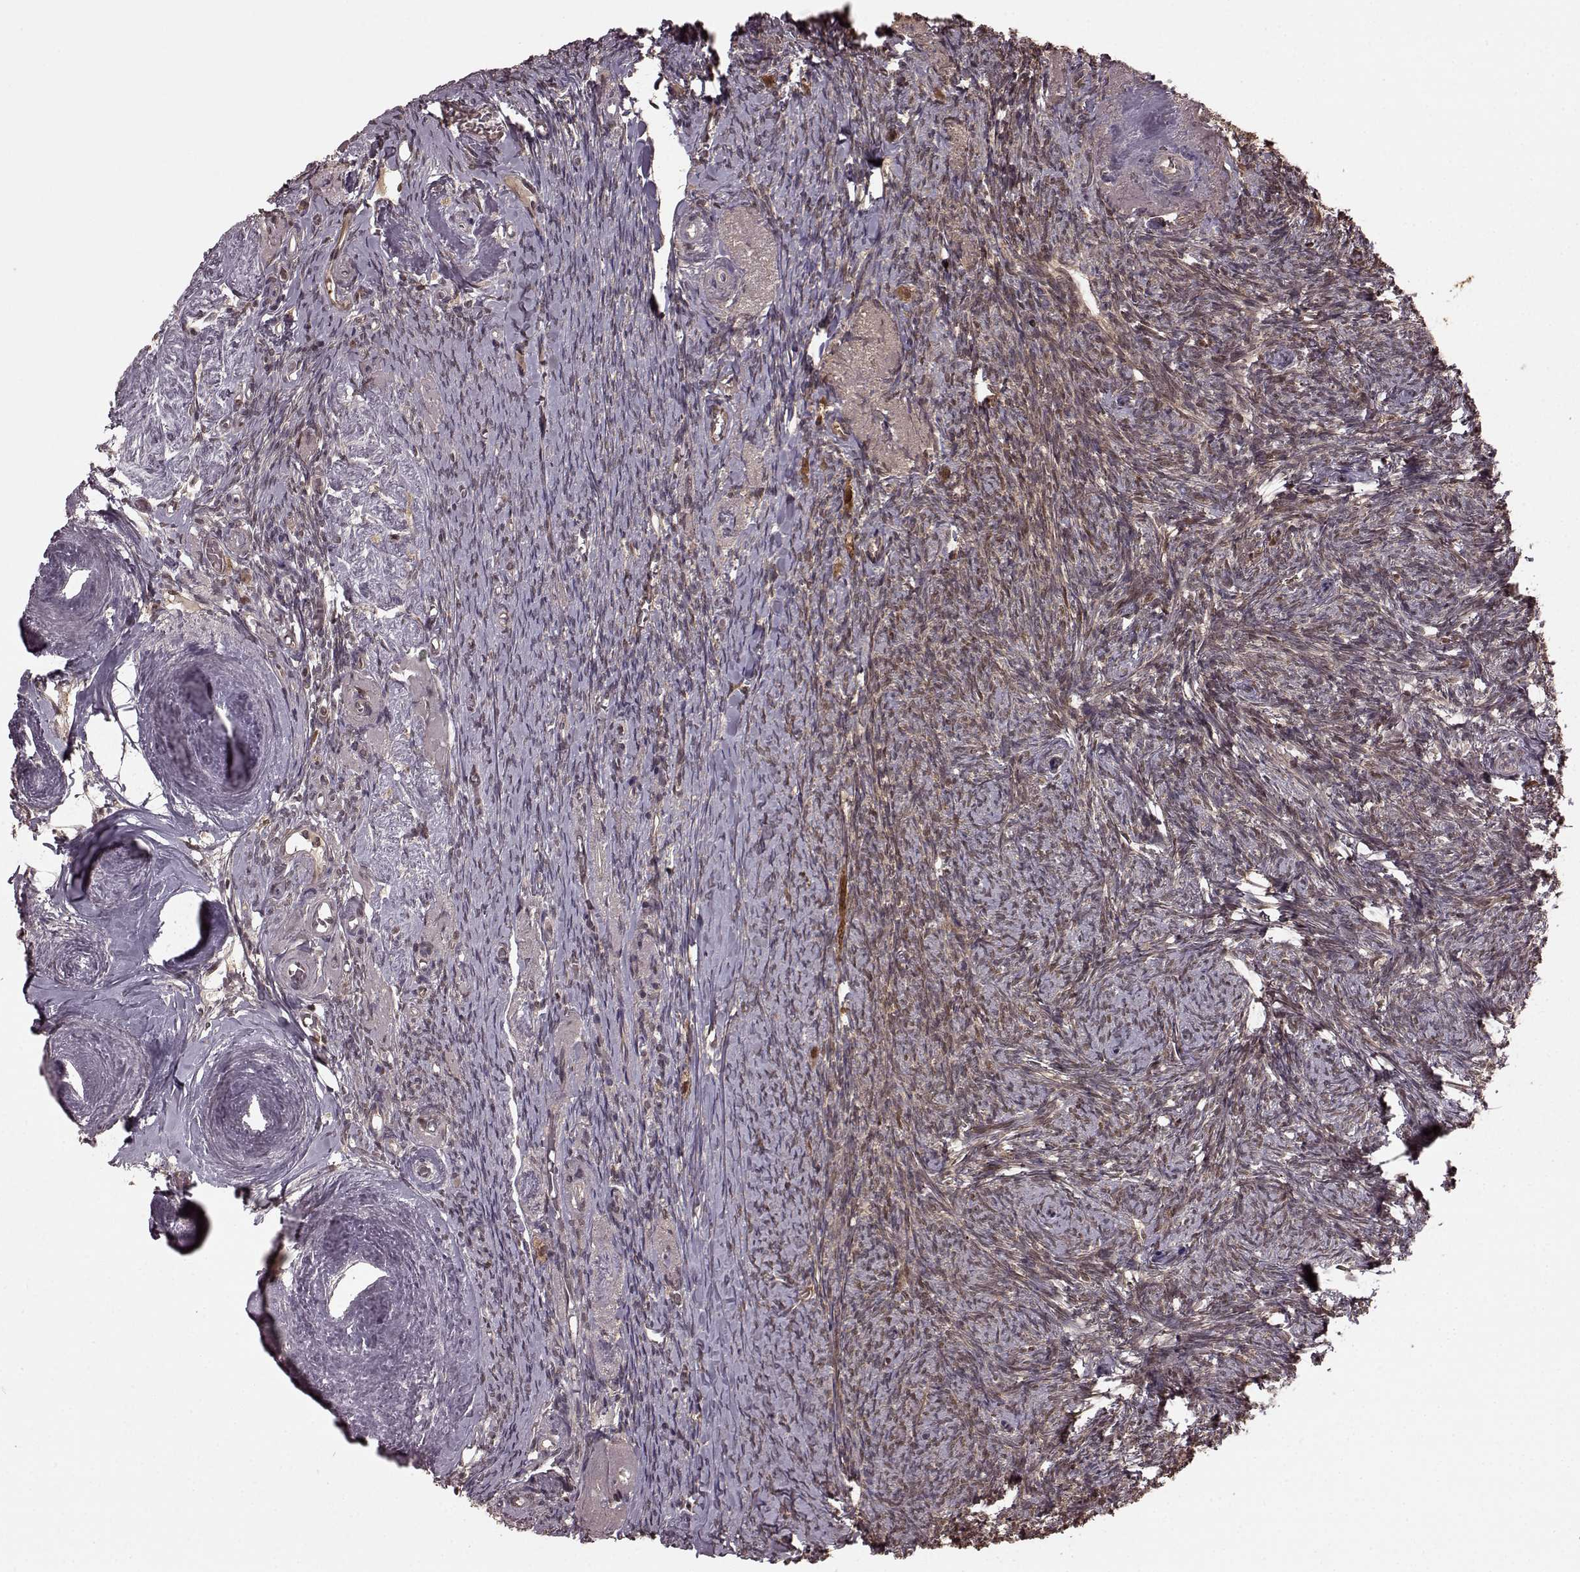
{"staining": {"intensity": "moderate", "quantity": "<25%", "location": "nuclear"}, "tissue": "ovary", "cell_type": "Ovarian stroma cells", "image_type": "normal", "snomed": [{"axis": "morphology", "description": "Normal tissue, NOS"}, {"axis": "topography", "description": "Ovary"}], "caption": "Moderate nuclear positivity for a protein is present in about <25% of ovarian stroma cells of normal ovary using immunohistochemistry (IHC).", "gene": "GSS", "patient": {"sex": "female", "age": 72}}